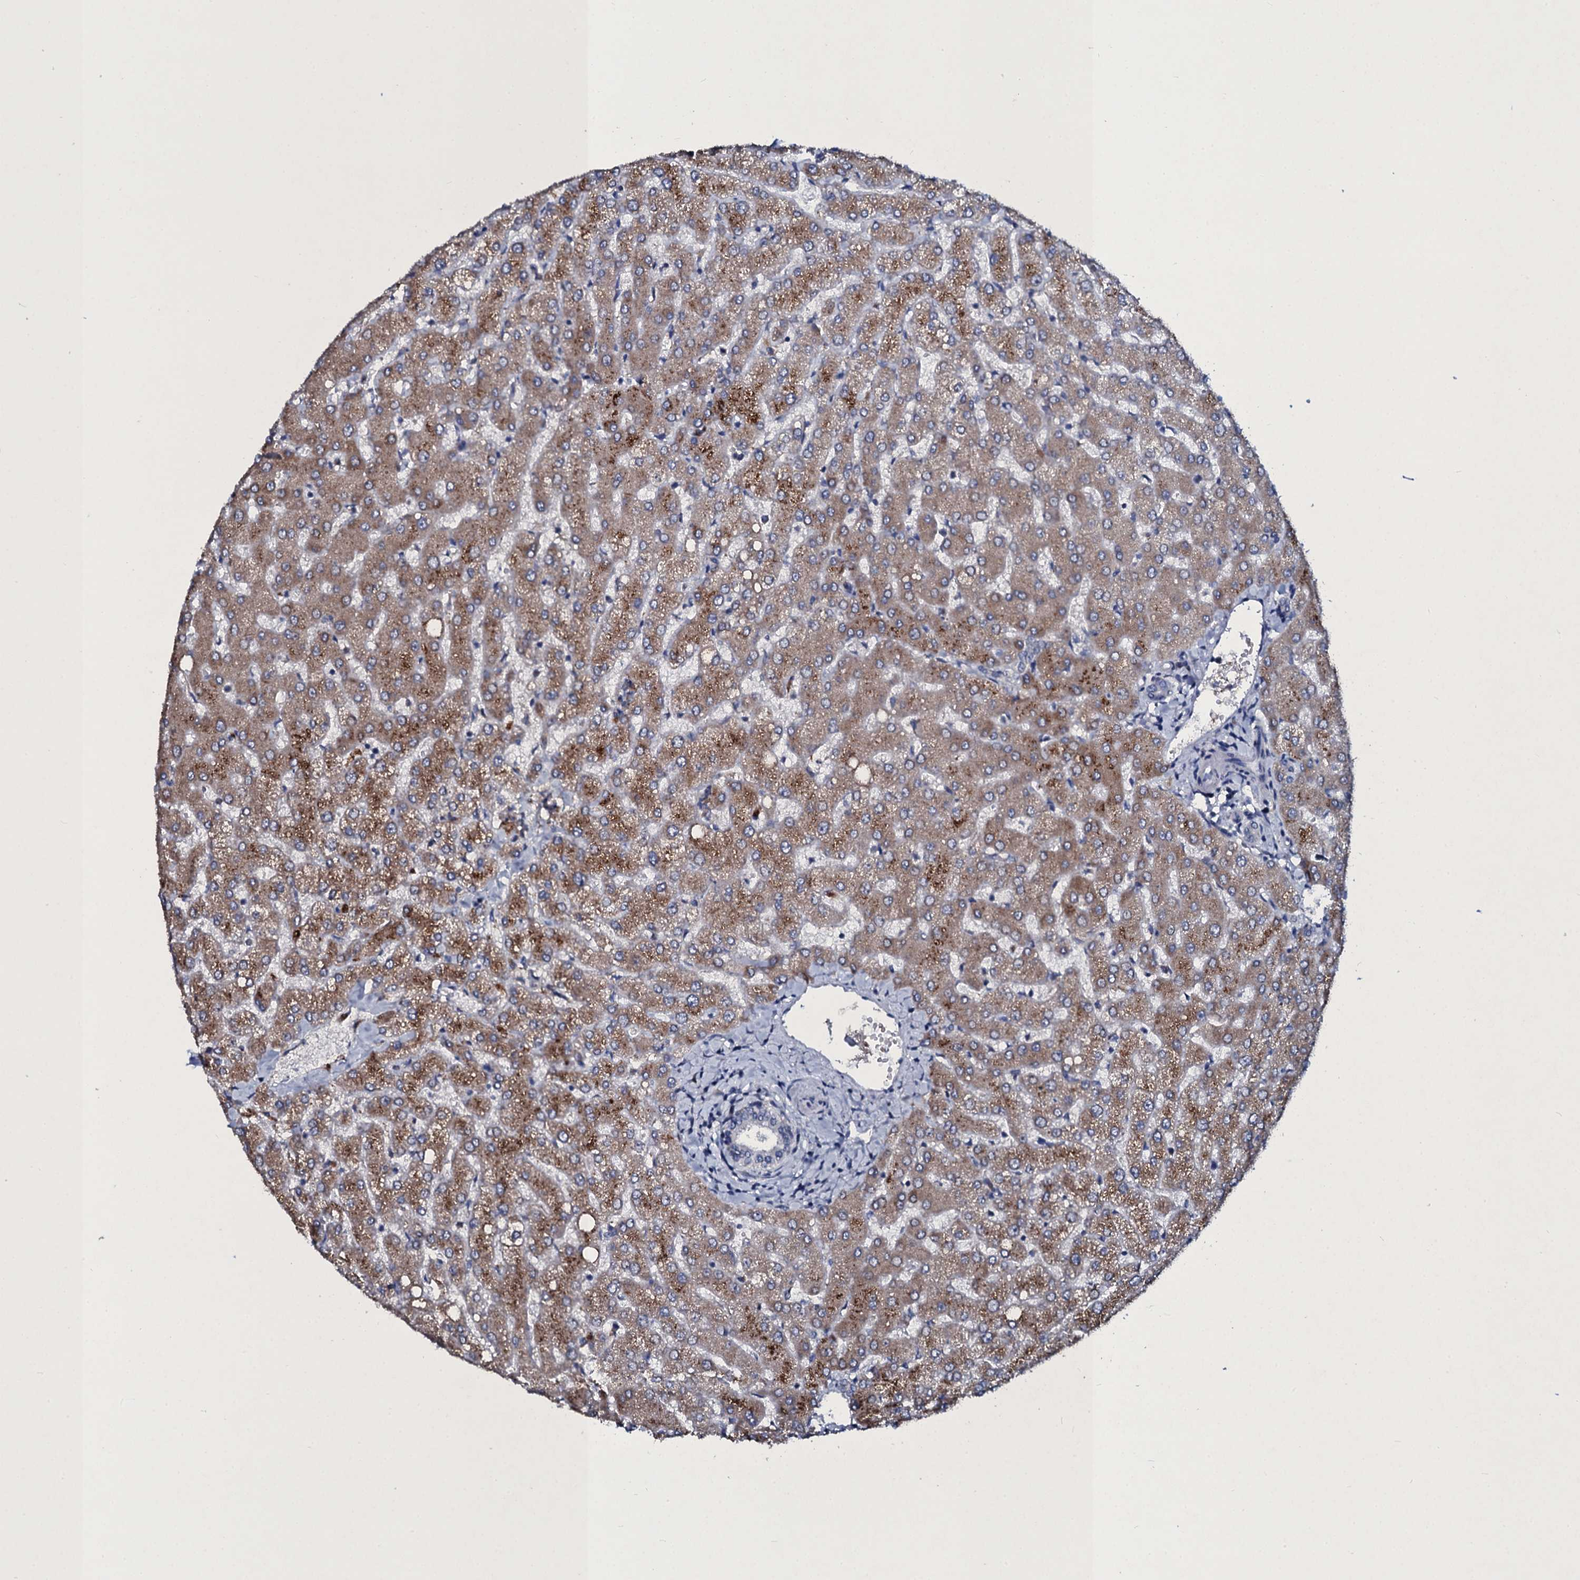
{"staining": {"intensity": "negative", "quantity": "none", "location": "none"}, "tissue": "liver", "cell_type": "Cholangiocytes", "image_type": "normal", "snomed": [{"axis": "morphology", "description": "Normal tissue, NOS"}, {"axis": "topography", "description": "Liver"}], "caption": "Immunohistochemical staining of normal human liver displays no significant positivity in cholangiocytes. (DAB immunohistochemistry (IHC), high magnification).", "gene": "TPGS2", "patient": {"sex": "female", "age": 54}}